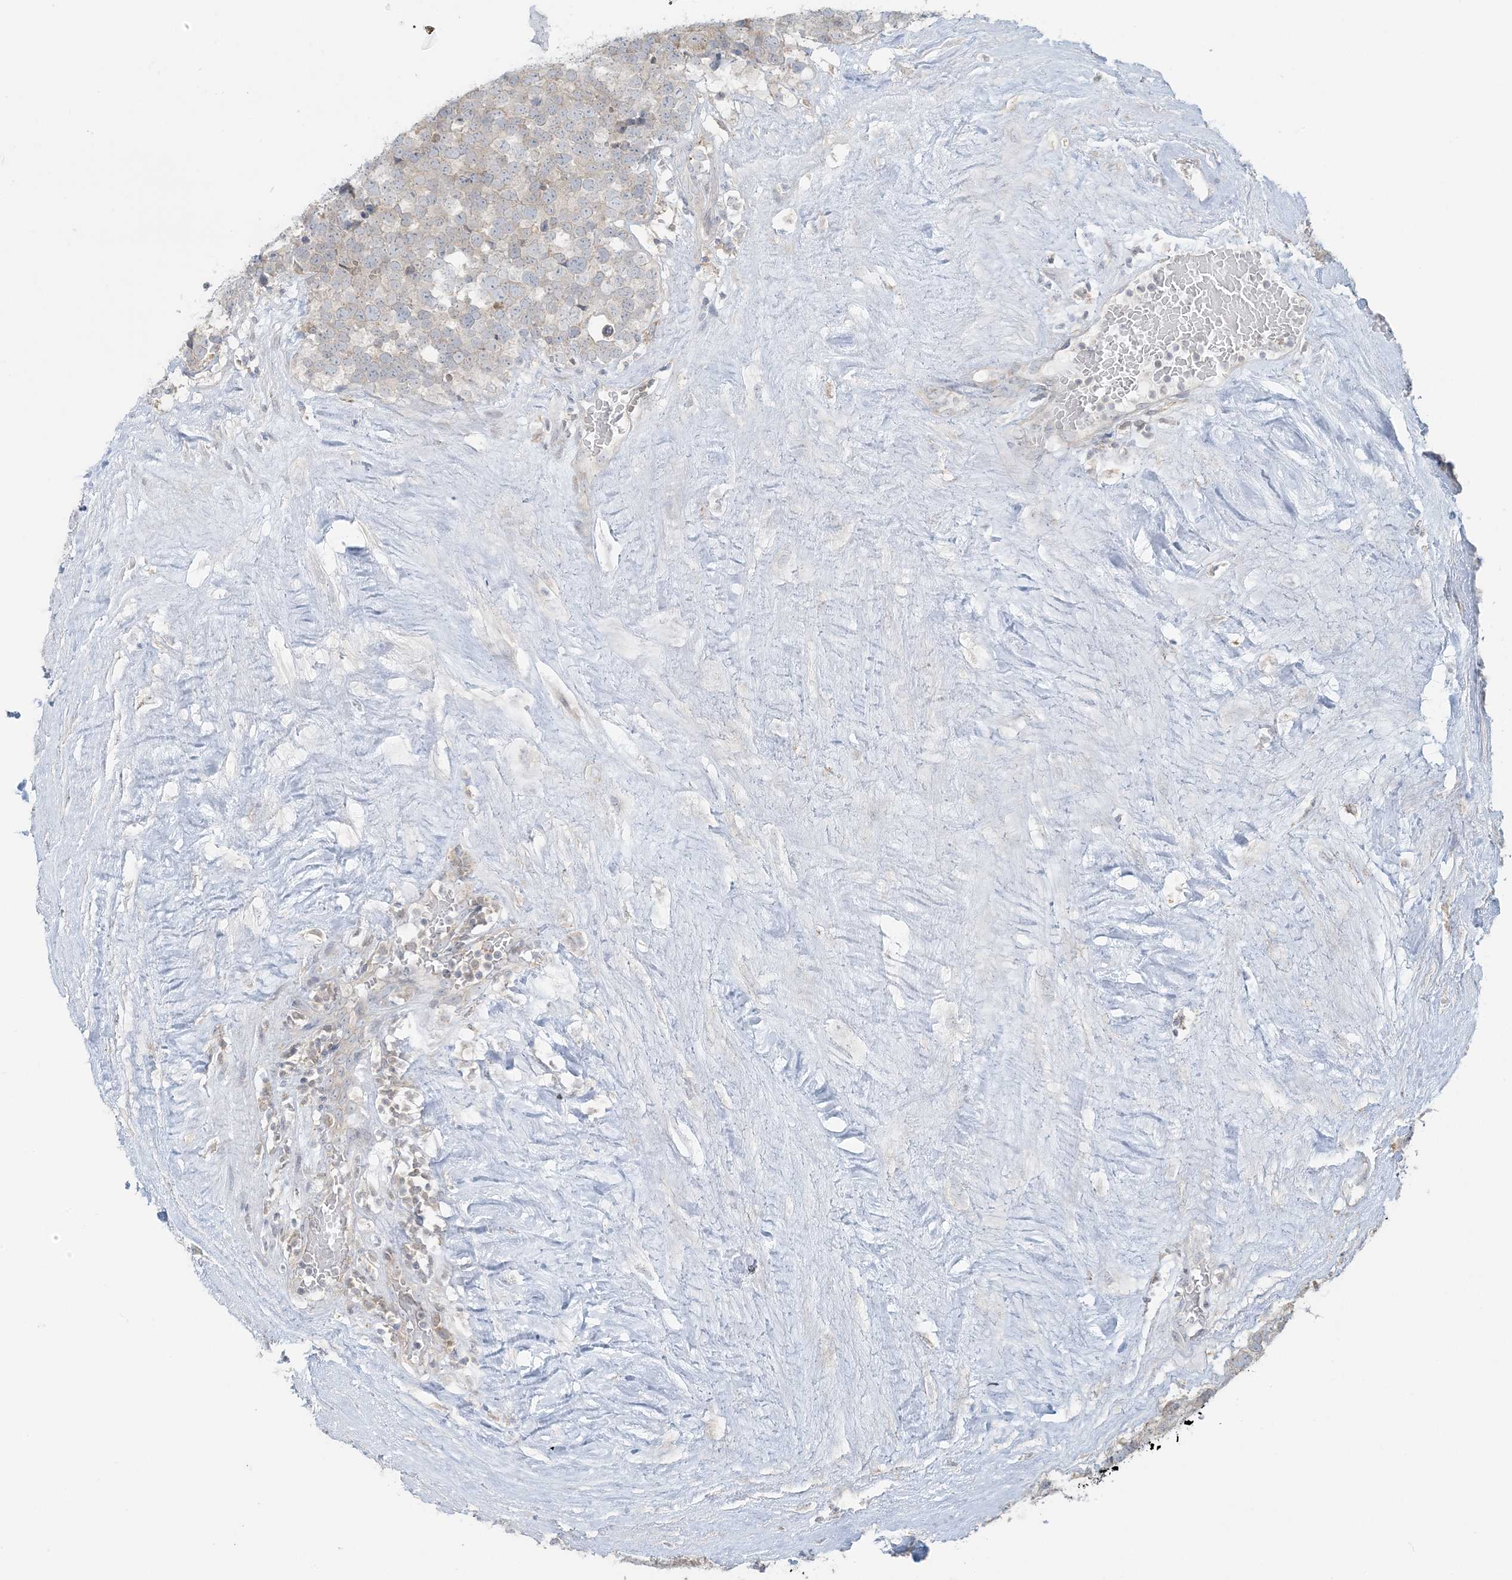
{"staining": {"intensity": "negative", "quantity": "none", "location": "none"}, "tissue": "testis cancer", "cell_type": "Tumor cells", "image_type": "cancer", "snomed": [{"axis": "morphology", "description": "Seminoma, NOS"}, {"axis": "topography", "description": "Testis"}], "caption": "Immunohistochemistry (IHC) histopathology image of seminoma (testis) stained for a protein (brown), which displays no expression in tumor cells.", "gene": "EEFSEC", "patient": {"sex": "male", "age": 71}}